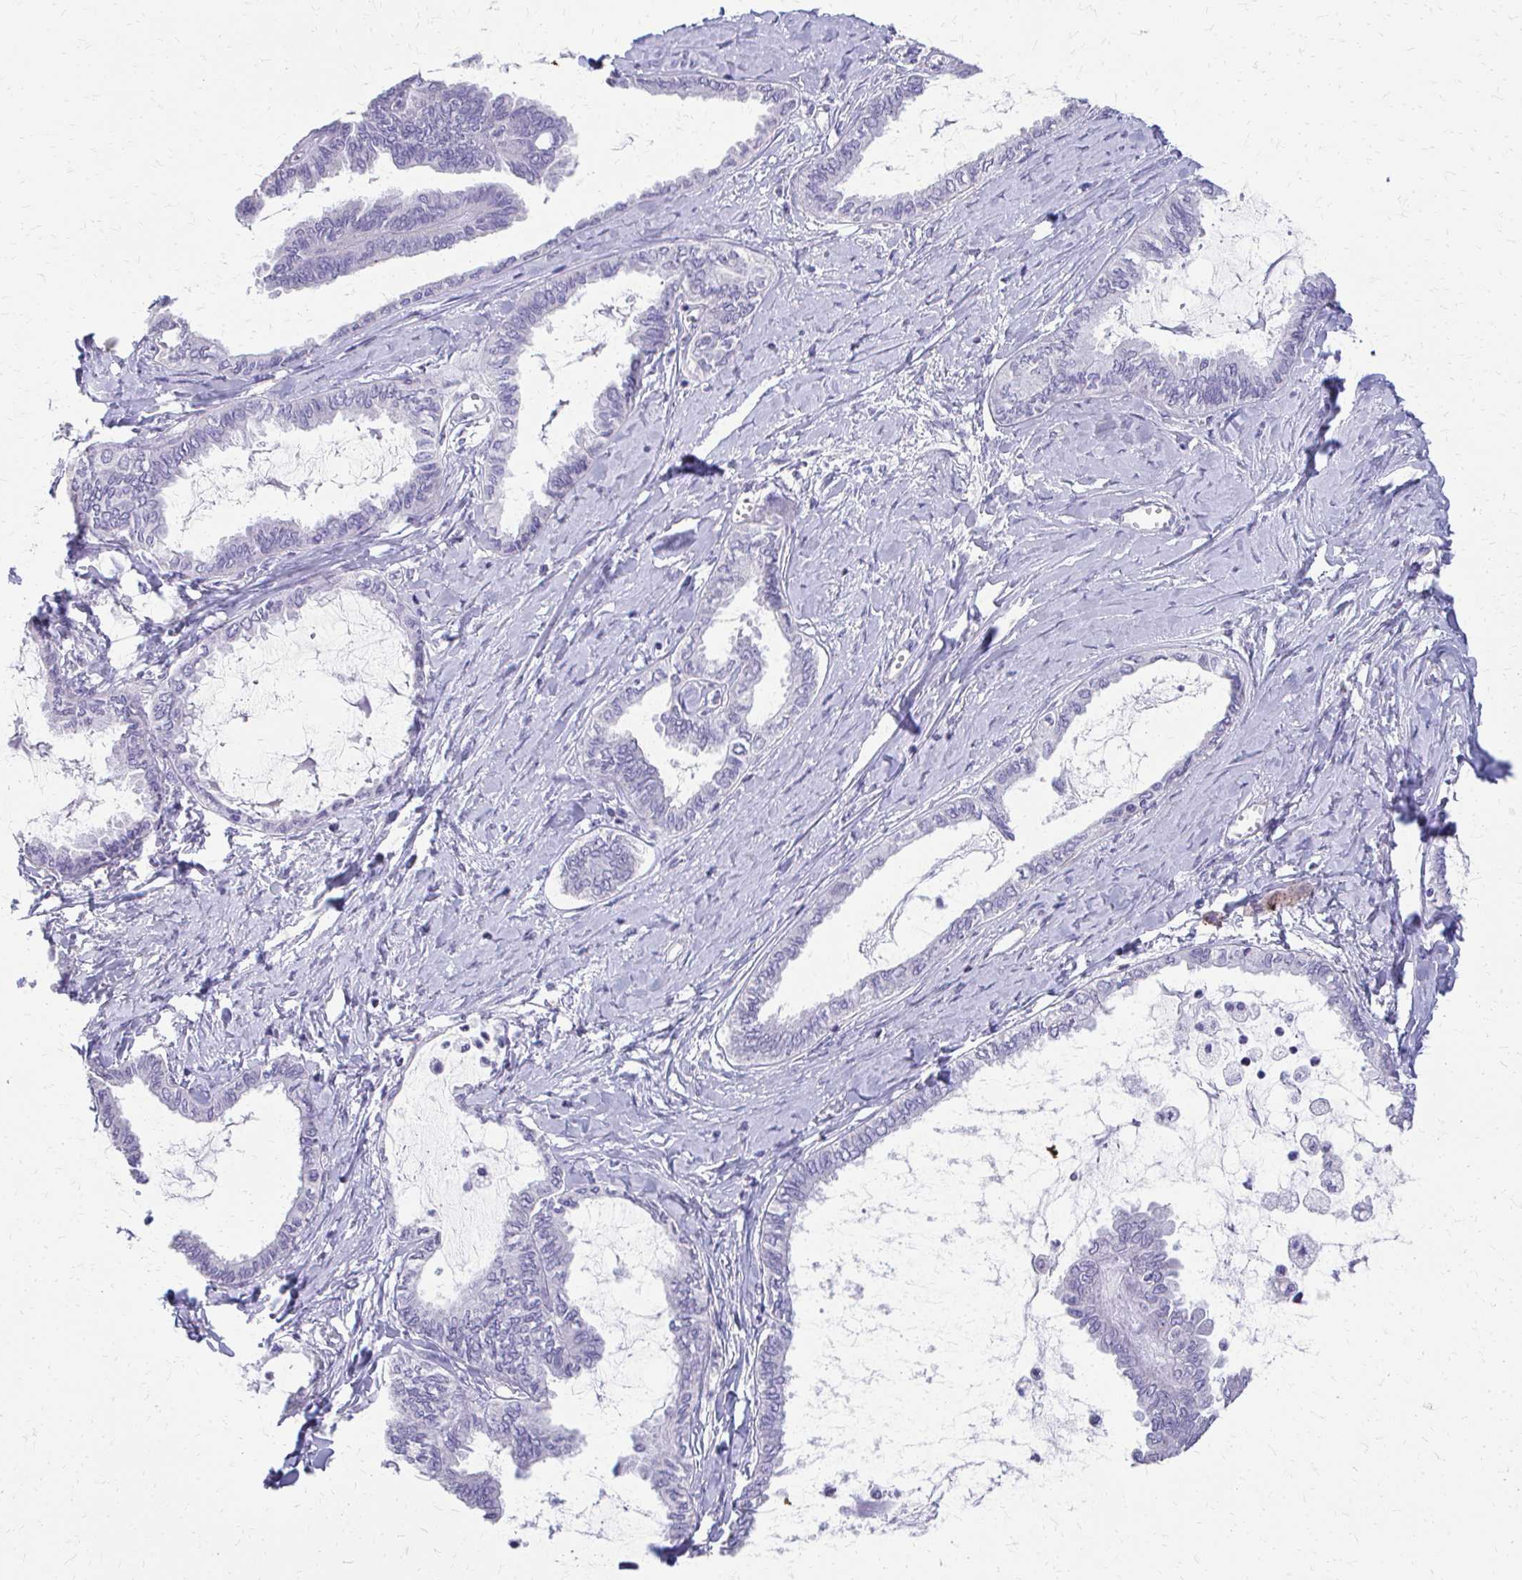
{"staining": {"intensity": "negative", "quantity": "none", "location": "none"}, "tissue": "ovarian cancer", "cell_type": "Tumor cells", "image_type": "cancer", "snomed": [{"axis": "morphology", "description": "Carcinoma, endometroid"}, {"axis": "topography", "description": "Ovary"}], "caption": "Tumor cells show no significant protein positivity in ovarian cancer.", "gene": "TRIM6", "patient": {"sex": "female", "age": 70}}